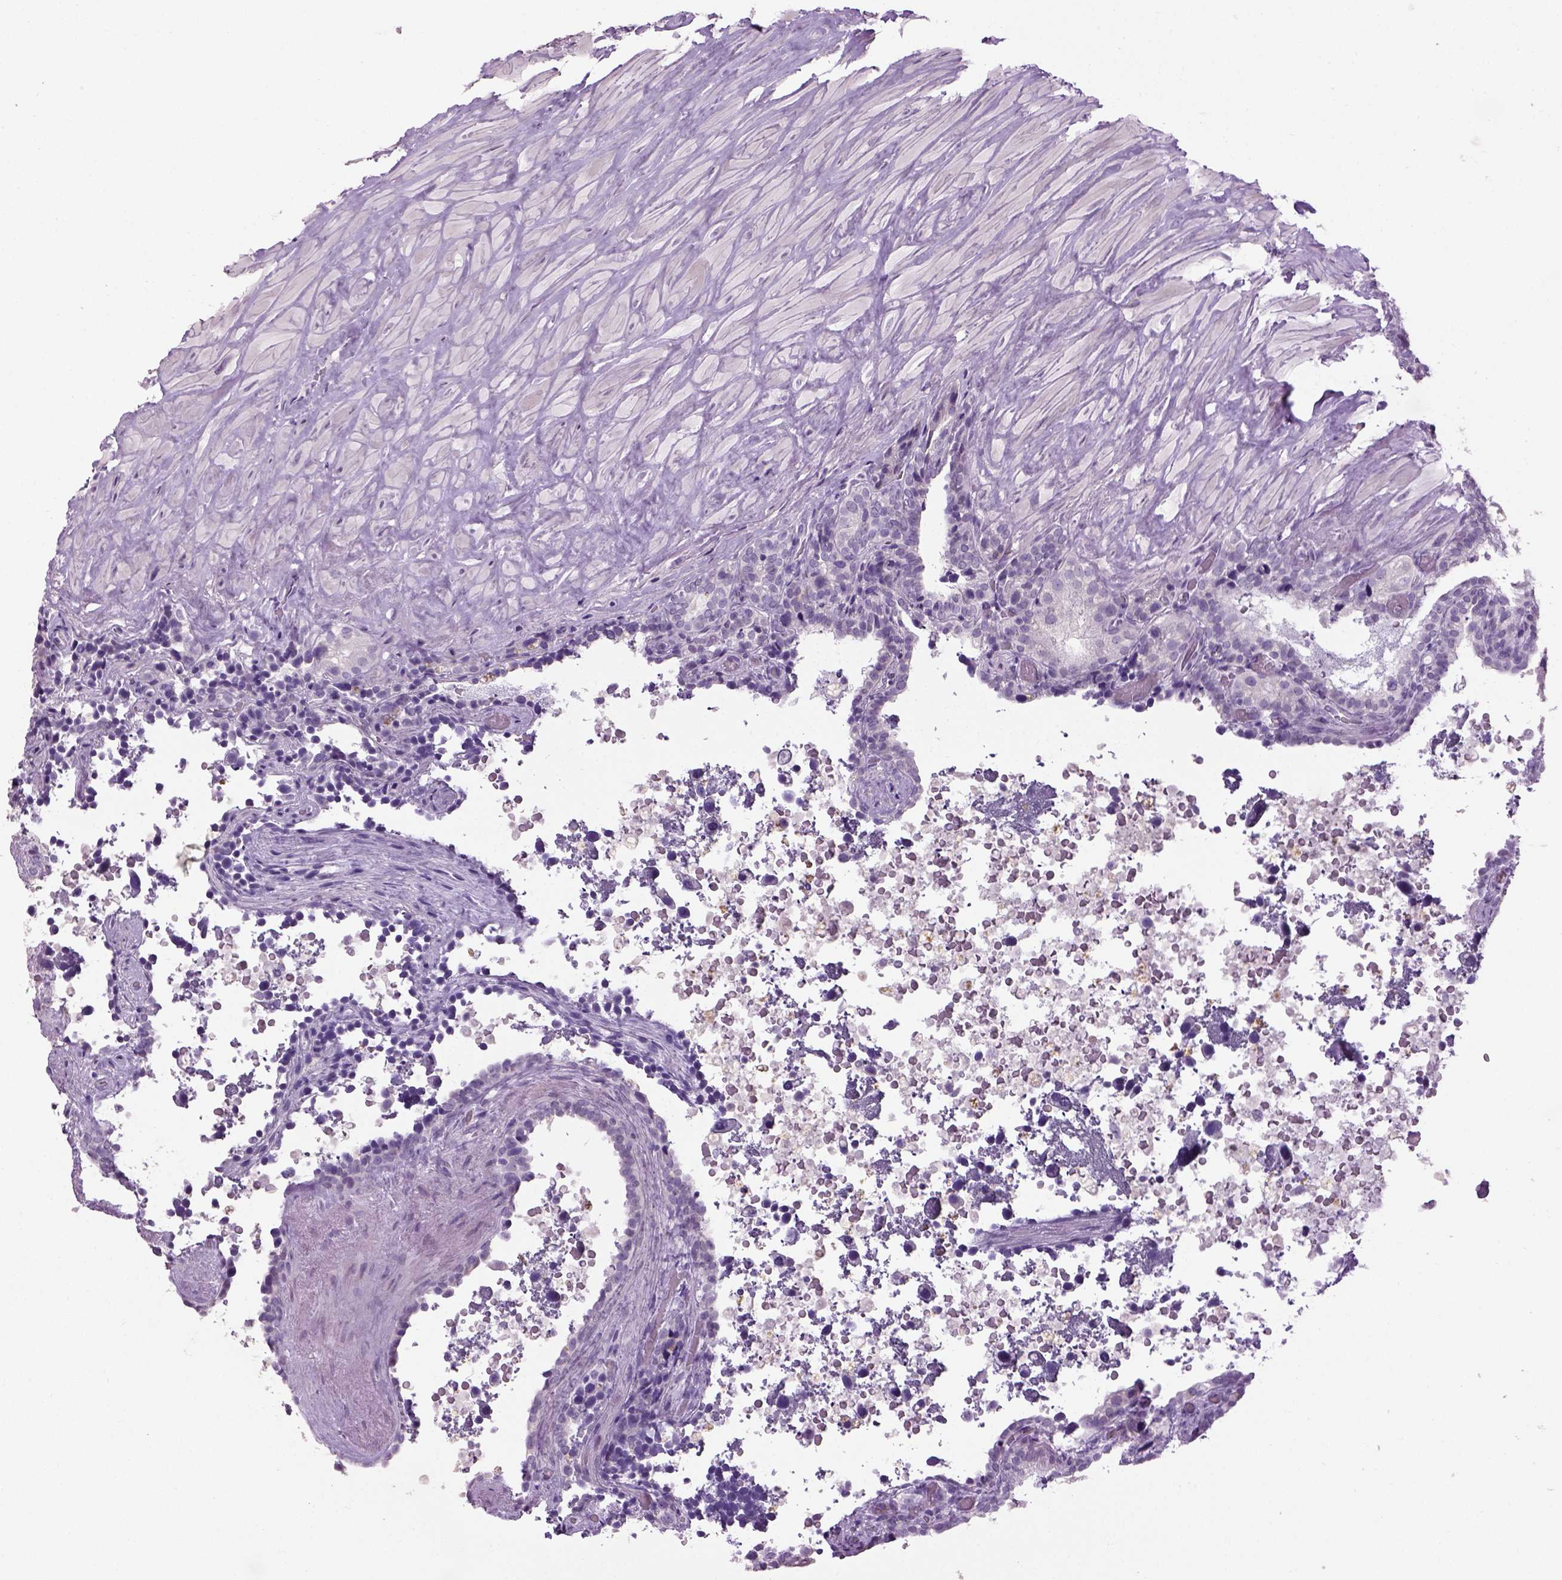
{"staining": {"intensity": "negative", "quantity": "none", "location": "none"}, "tissue": "seminal vesicle", "cell_type": "Glandular cells", "image_type": "normal", "snomed": [{"axis": "morphology", "description": "Normal tissue, NOS"}, {"axis": "topography", "description": "Seminal veicle"}], "caption": "The histopathology image shows no significant expression in glandular cells of seminal vesicle.", "gene": "GABRB2", "patient": {"sex": "male", "age": 60}}